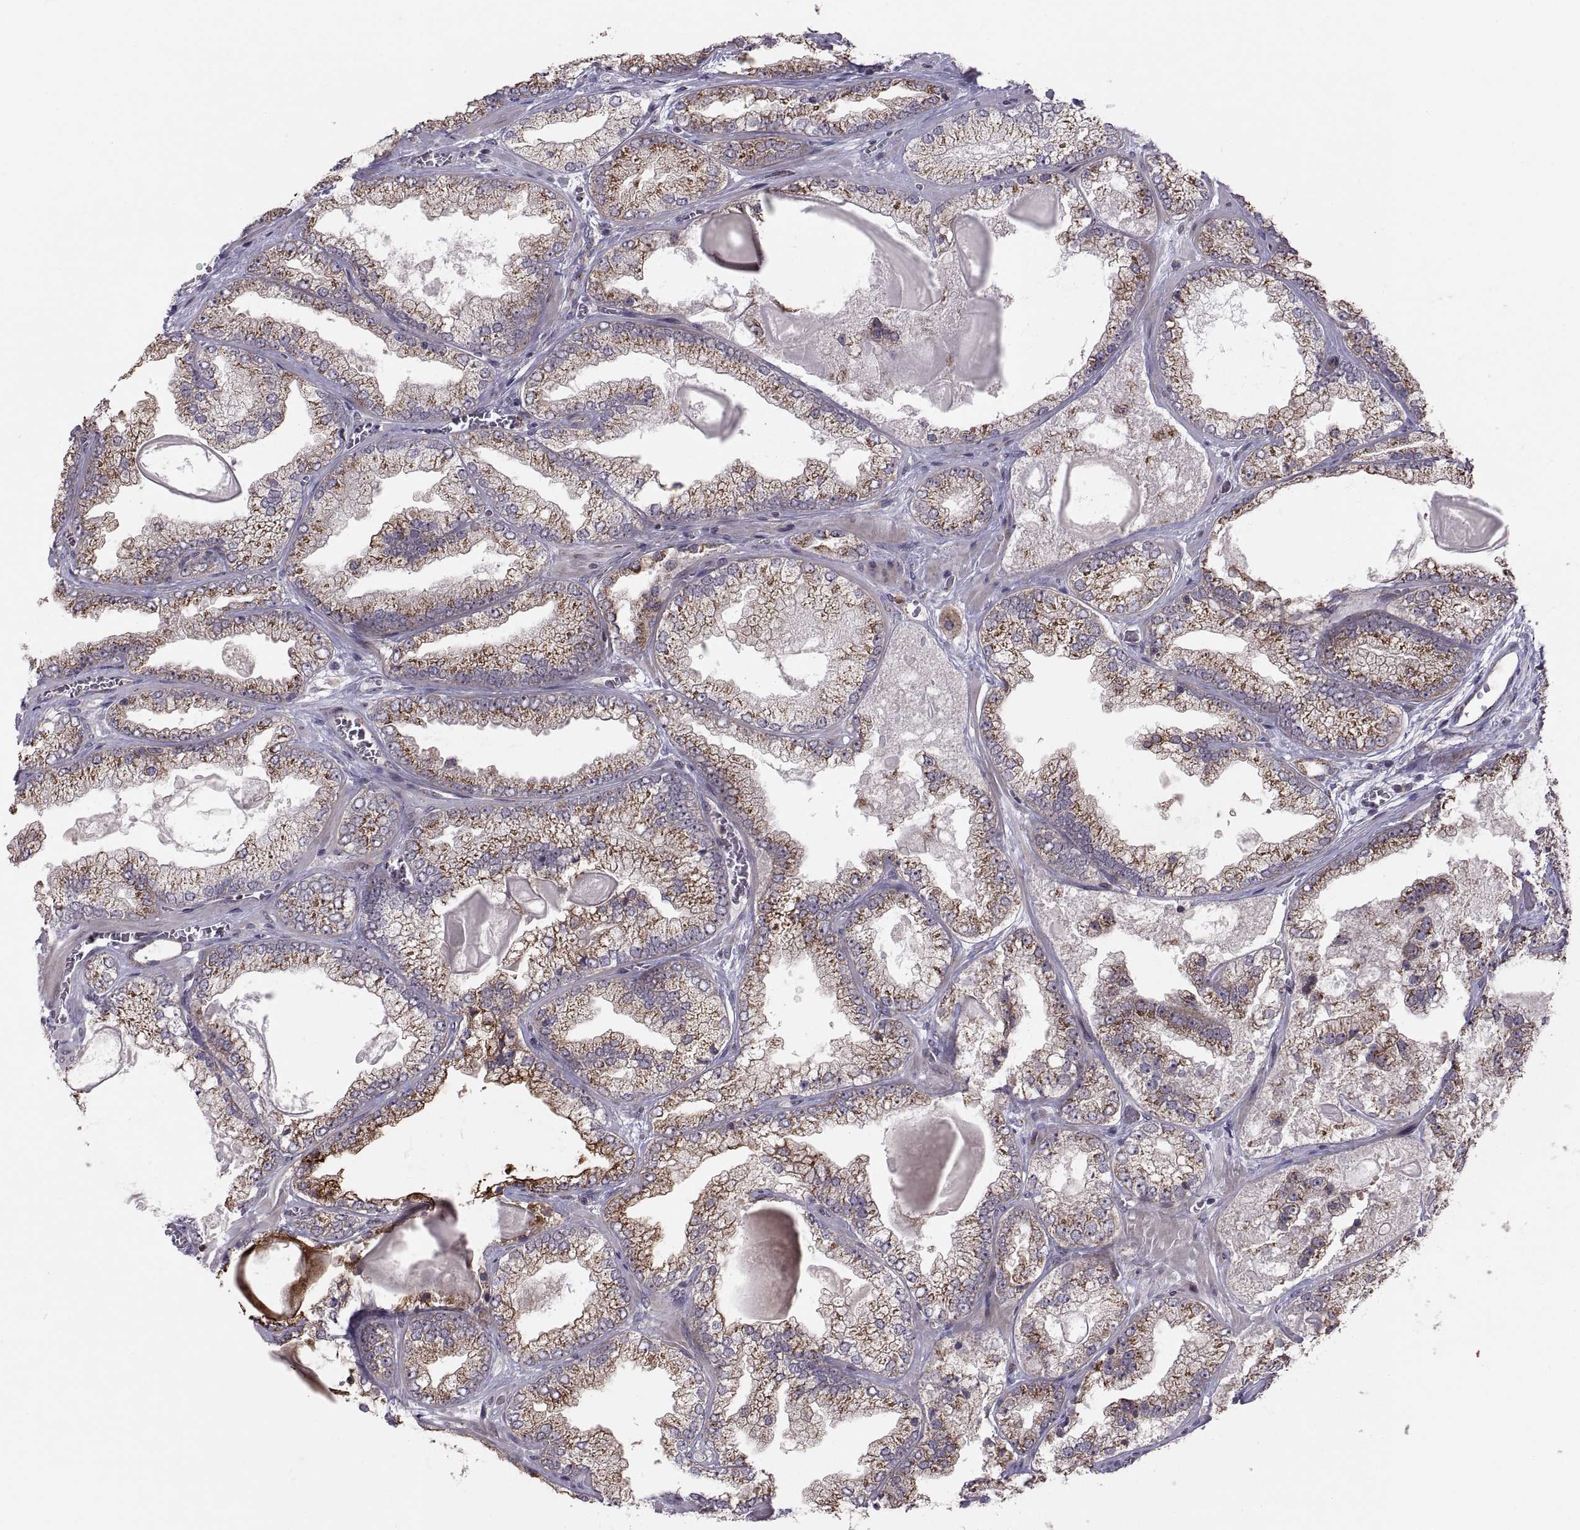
{"staining": {"intensity": "moderate", "quantity": ">75%", "location": "cytoplasmic/membranous"}, "tissue": "prostate cancer", "cell_type": "Tumor cells", "image_type": "cancer", "snomed": [{"axis": "morphology", "description": "Adenocarcinoma, Low grade"}, {"axis": "topography", "description": "Prostate"}], "caption": "Adenocarcinoma (low-grade) (prostate) stained with a brown dye exhibits moderate cytoplasmic/membranous positive staining in about >75% of tumor cells.", "gene": "TESC", "patient": {"sex": "male", "age": 57}}